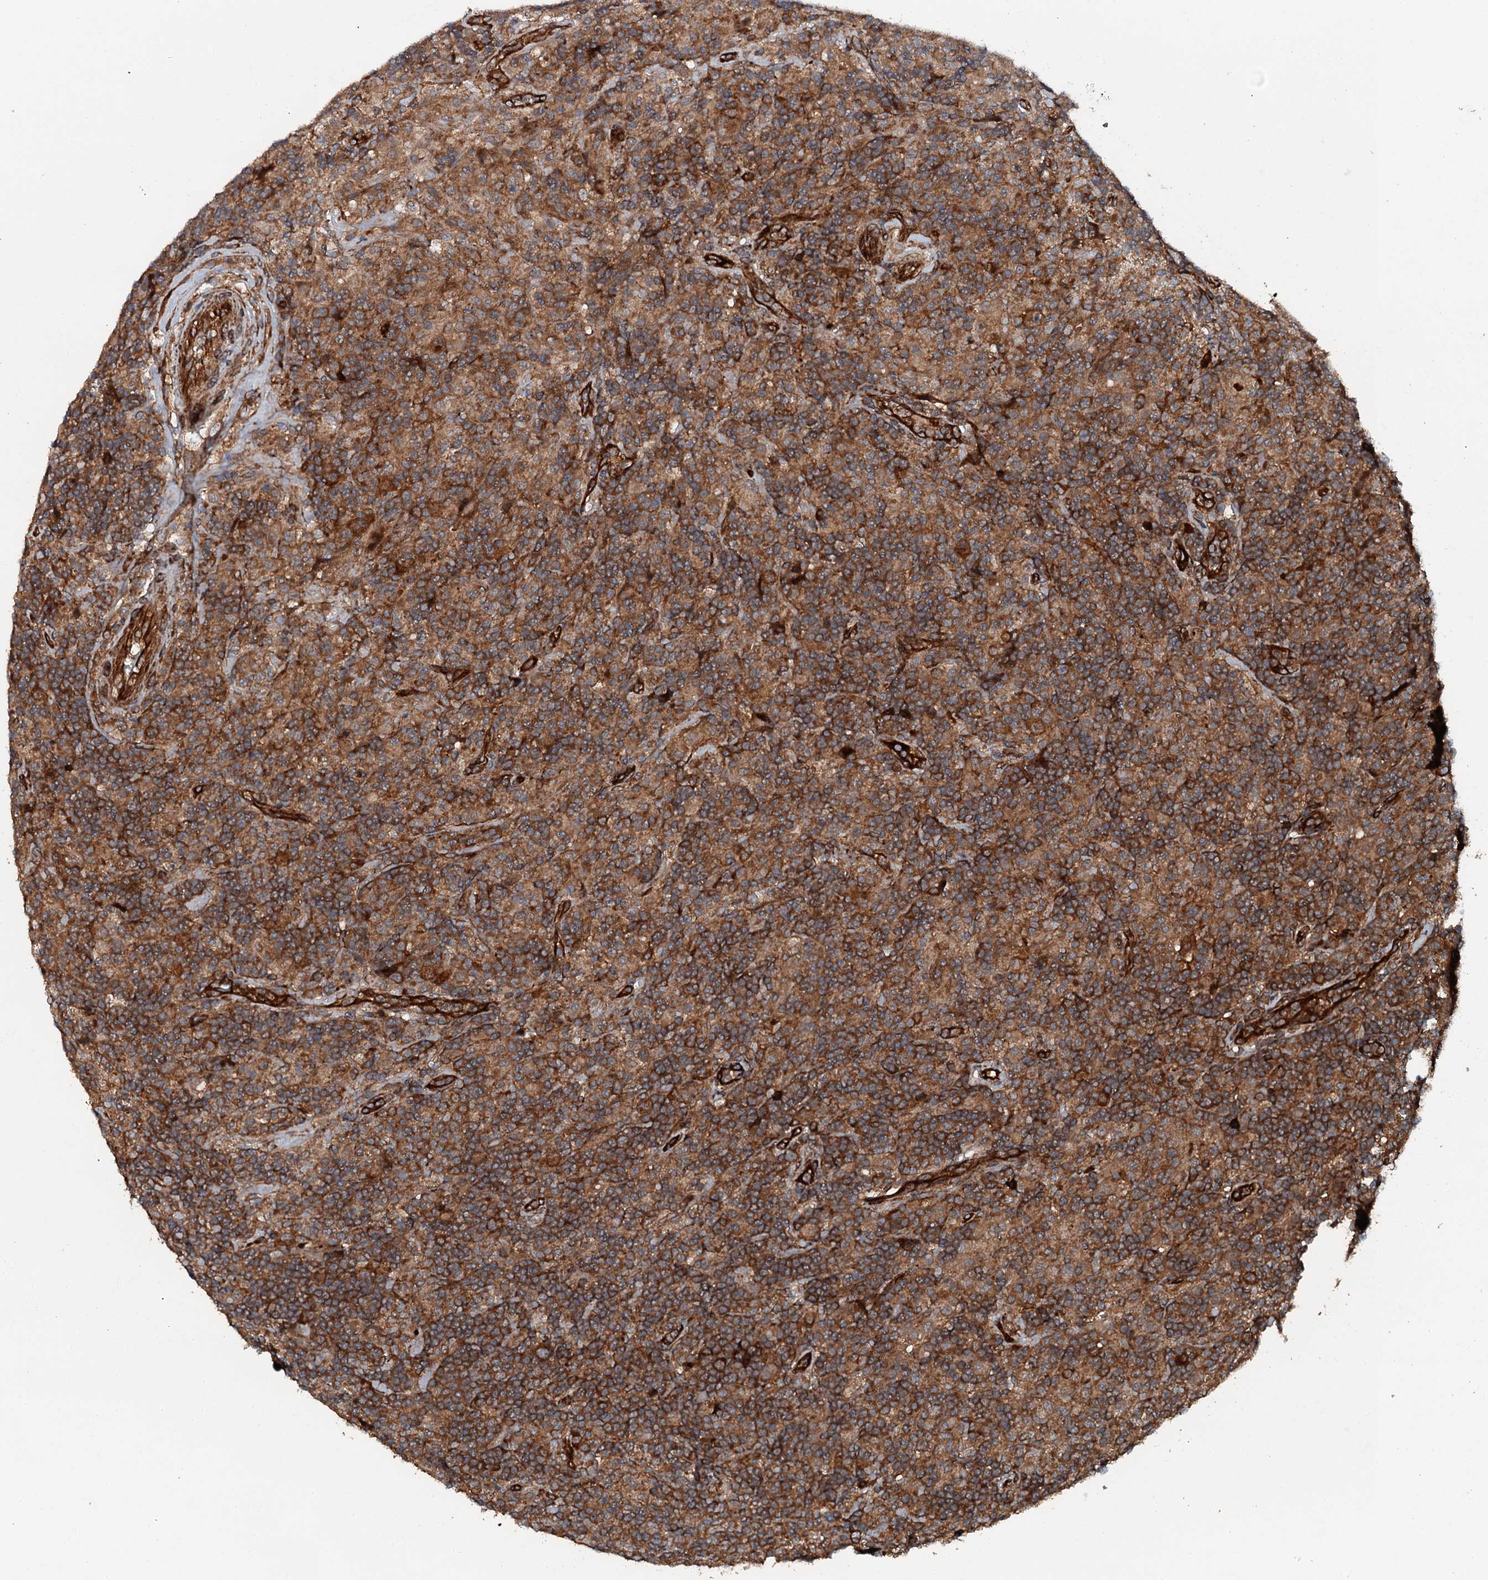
{"staining": {"intensity": "moderate", "quantity": ">75%", "location": "cytoplasmic/membranous"}, "tissue": "lymphoma", "cell_type": "Tumor cells", "image_type": "cancer", "snomed": [{"axis": "morphology", "description": "Hodgkin's disease, NOS"}, {"axis": "topography", "description": "Lymph node"}], "caption": "There is medium levels of moderate cytoplasmic/membranous expression in tumor cells of Hodgkin's disease, as demonstrated by immunohistochemical staining (brown color).", "gene": "FLYWCH1", "patient": {"sex": "male", "age": 70}}